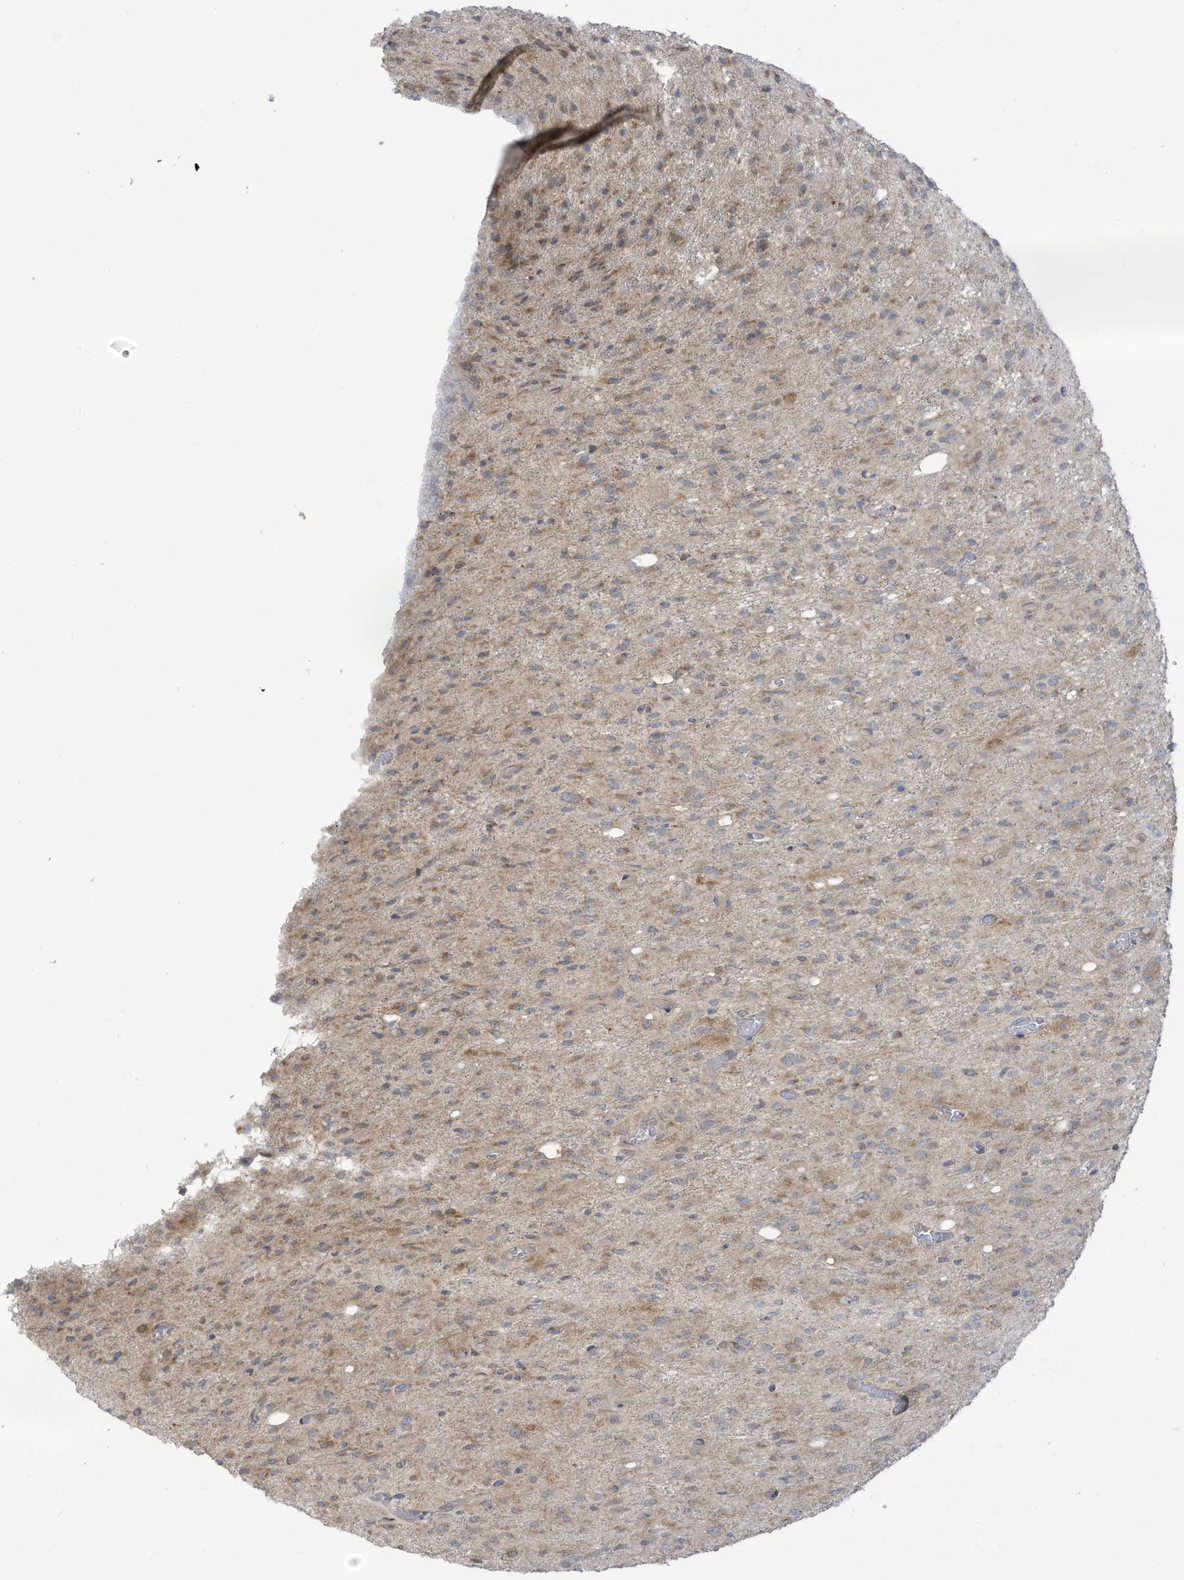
{"staining": {"intensity": "weak", "quantity": "25%-75%", "location": "cytoplasmic/membranous"}, "tissue": "glioma", "cell_type": "Tumor cells", "image_type": "cancer", "snomed": [{"axis": "morphology", "description": "Glioma, malignant, High grade"}, {"axis": "topography", "description": "Brain"}], "caption": "Weak cytoplasmic/membranous expression is appreciated in approximately 25%-75% of tumor cells in glioma. (DAB IHC, brown staining for protein, blue staining for nuclei).", "gene": "LRRN2", "patient": {"sex": "female", "age": 59}}